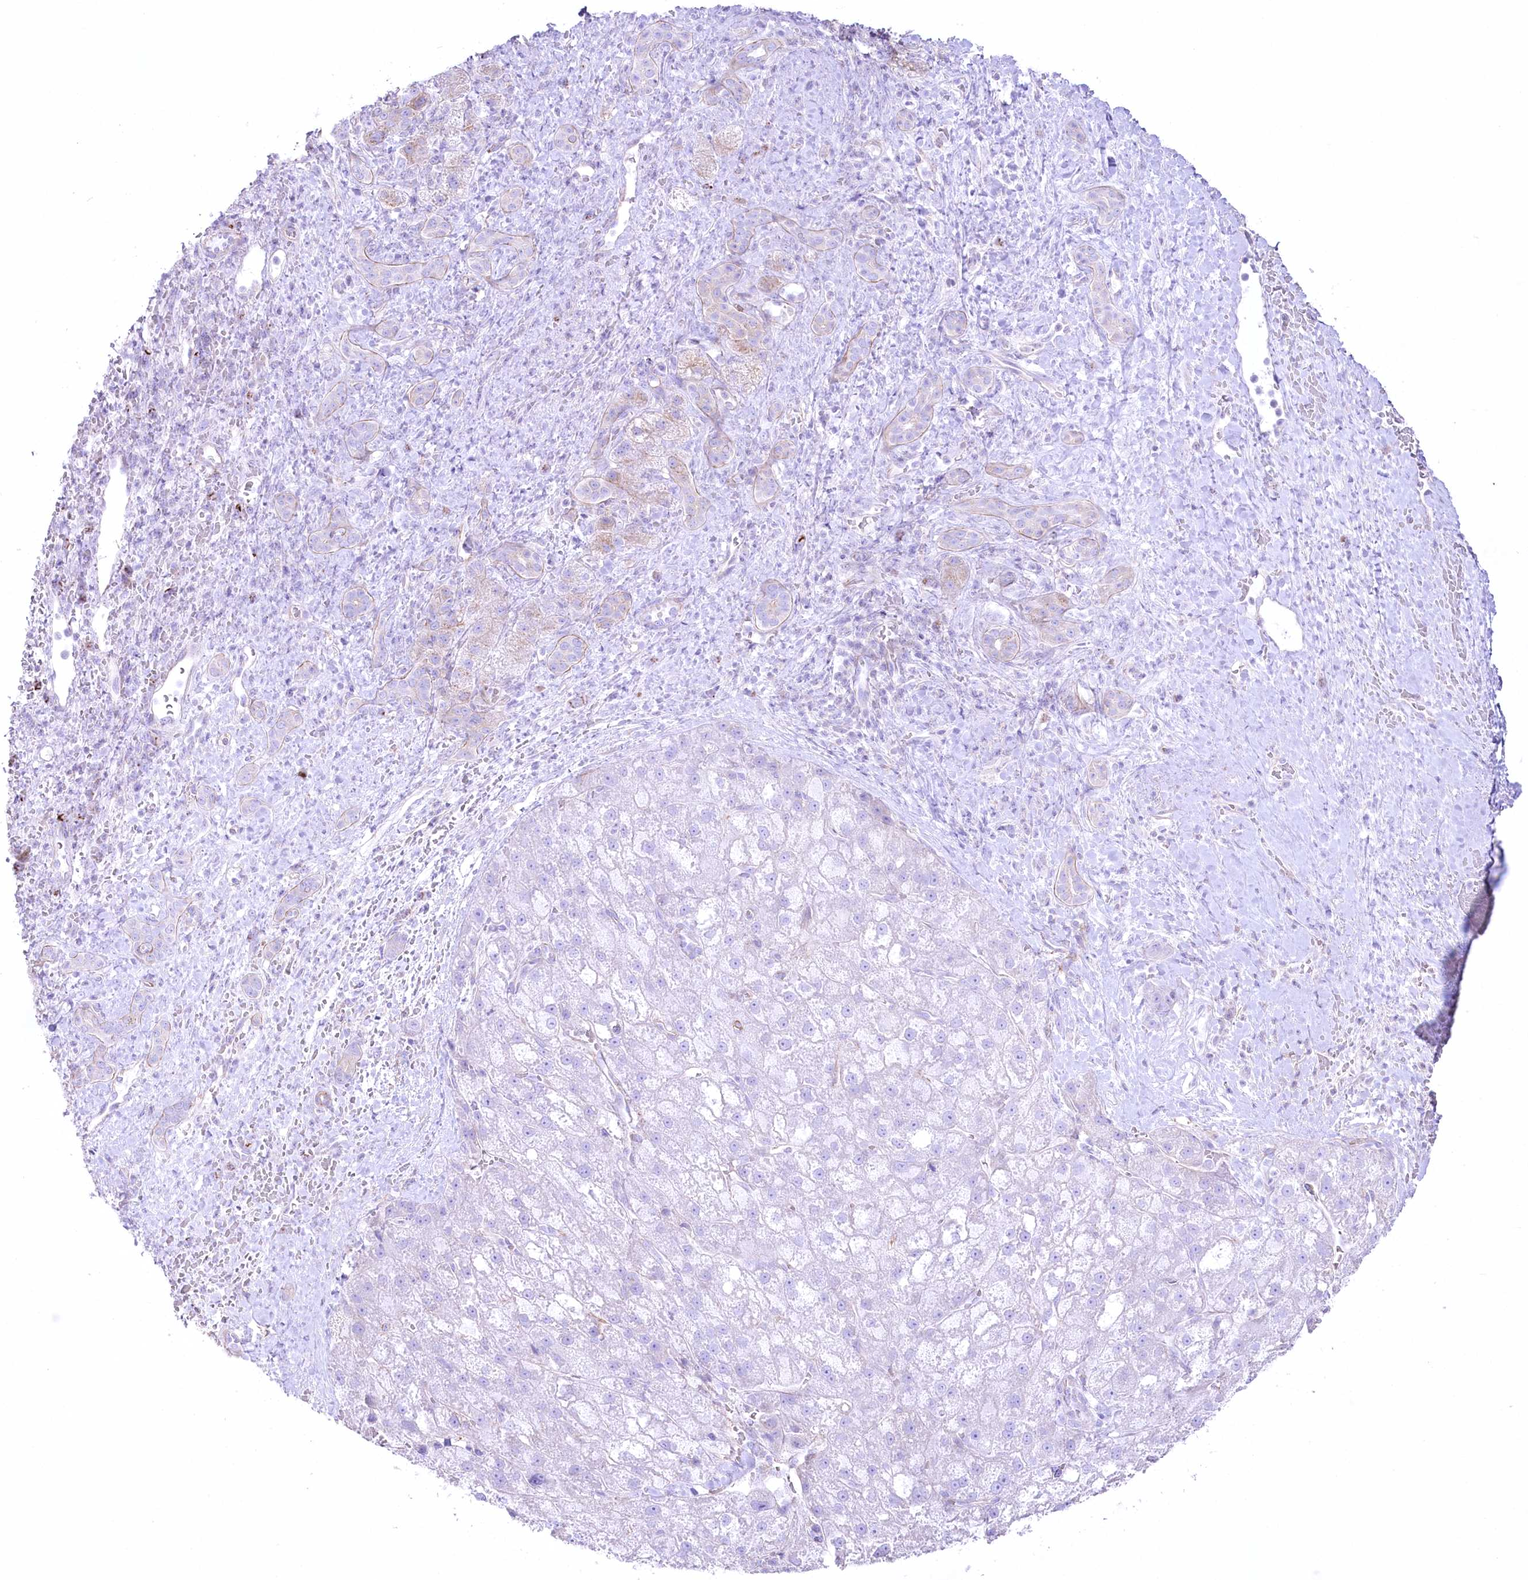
{"staining": {"intensity": "negative", "quantity": "none", "location": "none"}, "tissue": "liver cancer", "cell_type": "Tumor cells", "image_type": "cancer", "snomed": [{"axis": "morphology", "description": "Normal tissue, NOS"}, {"axis": "morphology", "description": "Carcinoma, Hepatocellular, NOS"}, {"axis": "topography", "description": "Liver"}], "caption": "DAB immunohistochemical staining of hepatocellular carcinoma (liver) displays no significant positivity in tumor cells.", "gene": "FAM216A", "patient": {"sex": "male", "age": 57}}